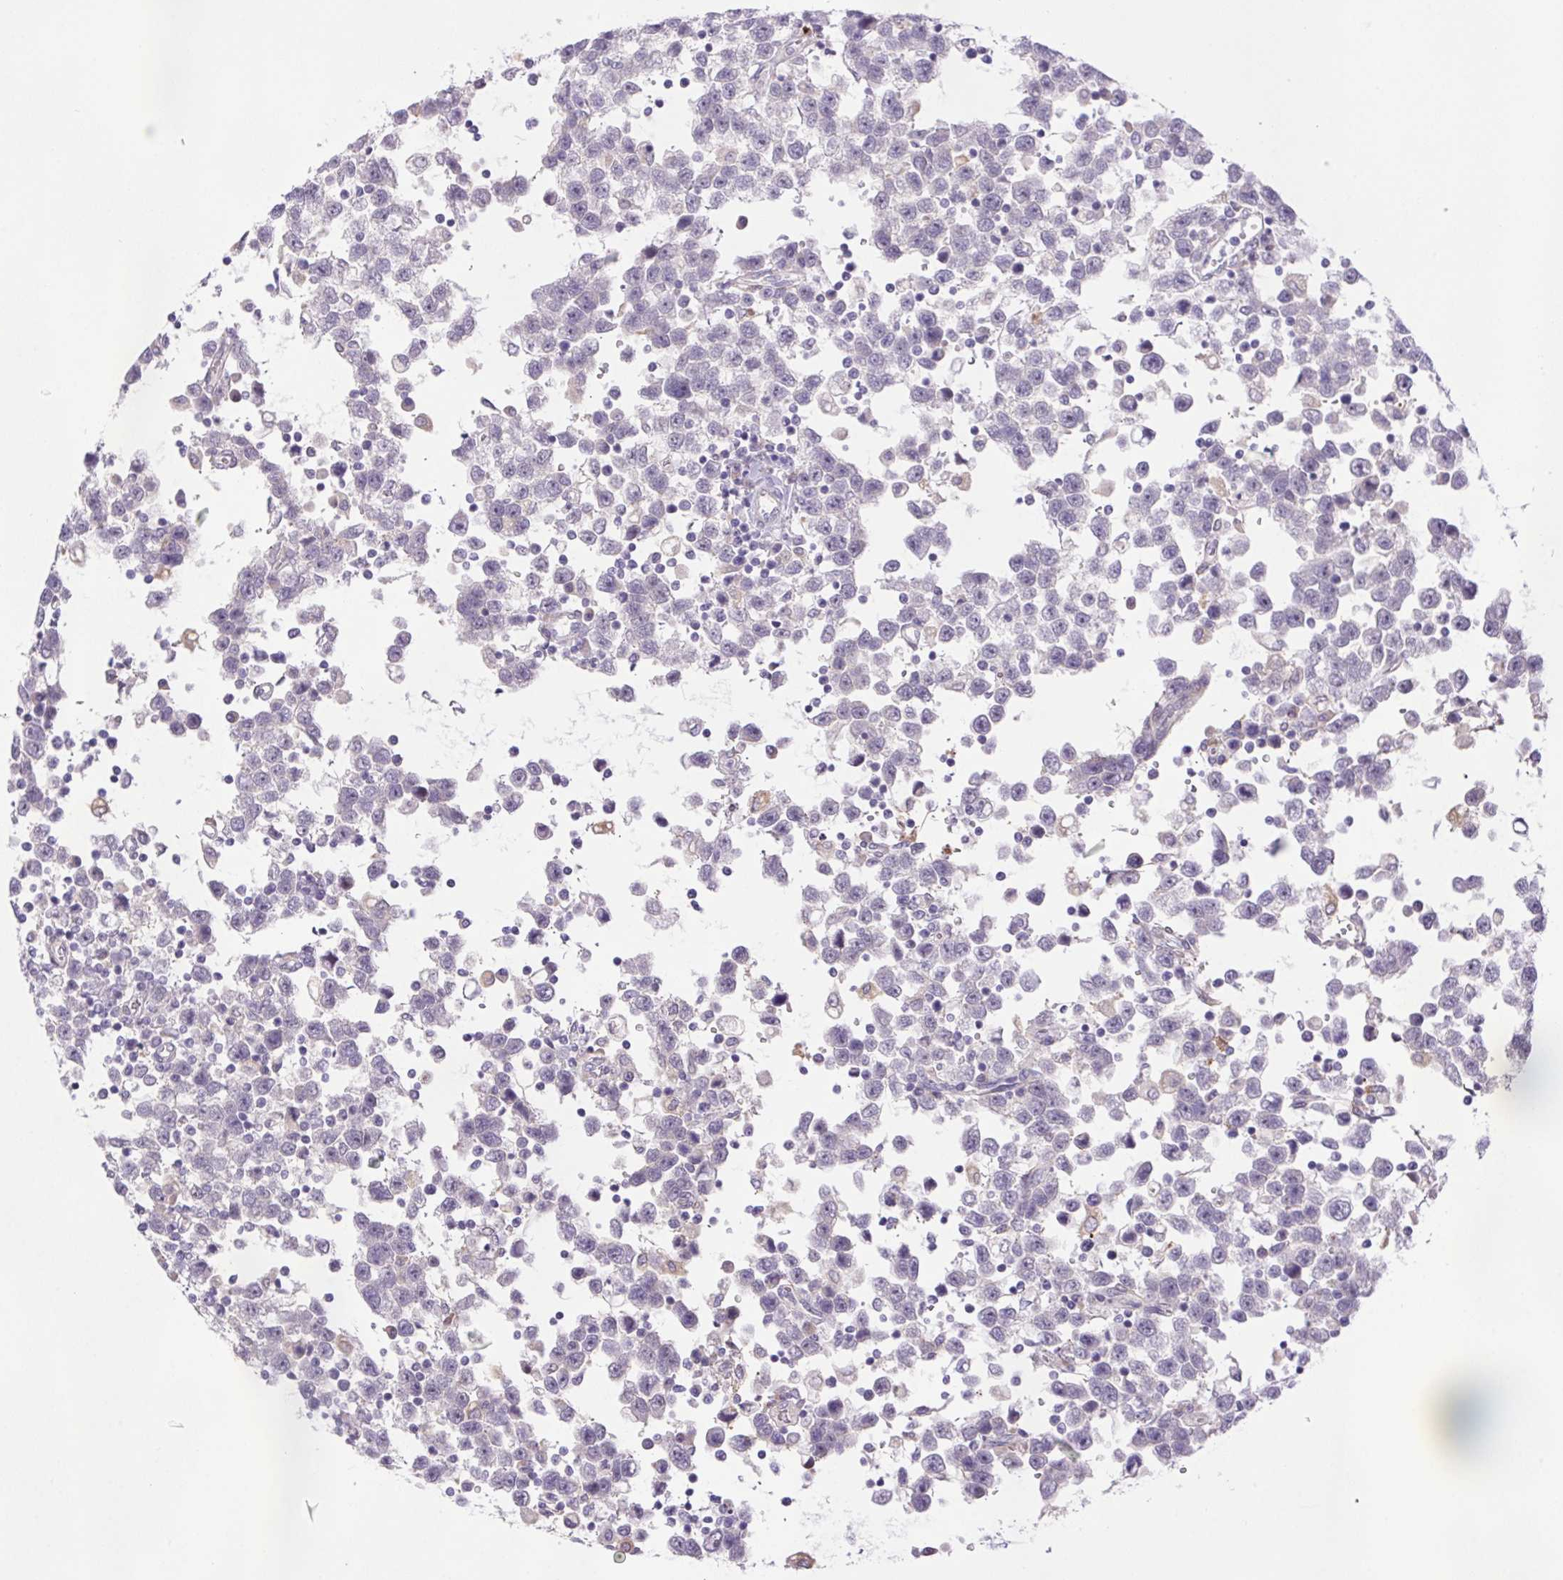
{"staining": {"intensity": "weak", "quantity": "<25%", "location": "nuclear"}, "tissue": "testis cancer", "cell_type": "Tumor cells", "image_type": "cancer", "snomed": [{"axis": "morphology", "description": "Seminoma, NOS"}, {"axis": "topography", "description": "Testis"}], "caption": "An image of testis cancer (seminoma) stained for a protein demonstrates no brown staining in tumor cells. (DAB immunohistochemistry (IHC) visualized using brightfield microscopy, high magnification).", "gene": "LRRTM1", "patient": {"sex": "male", "age": 34}}